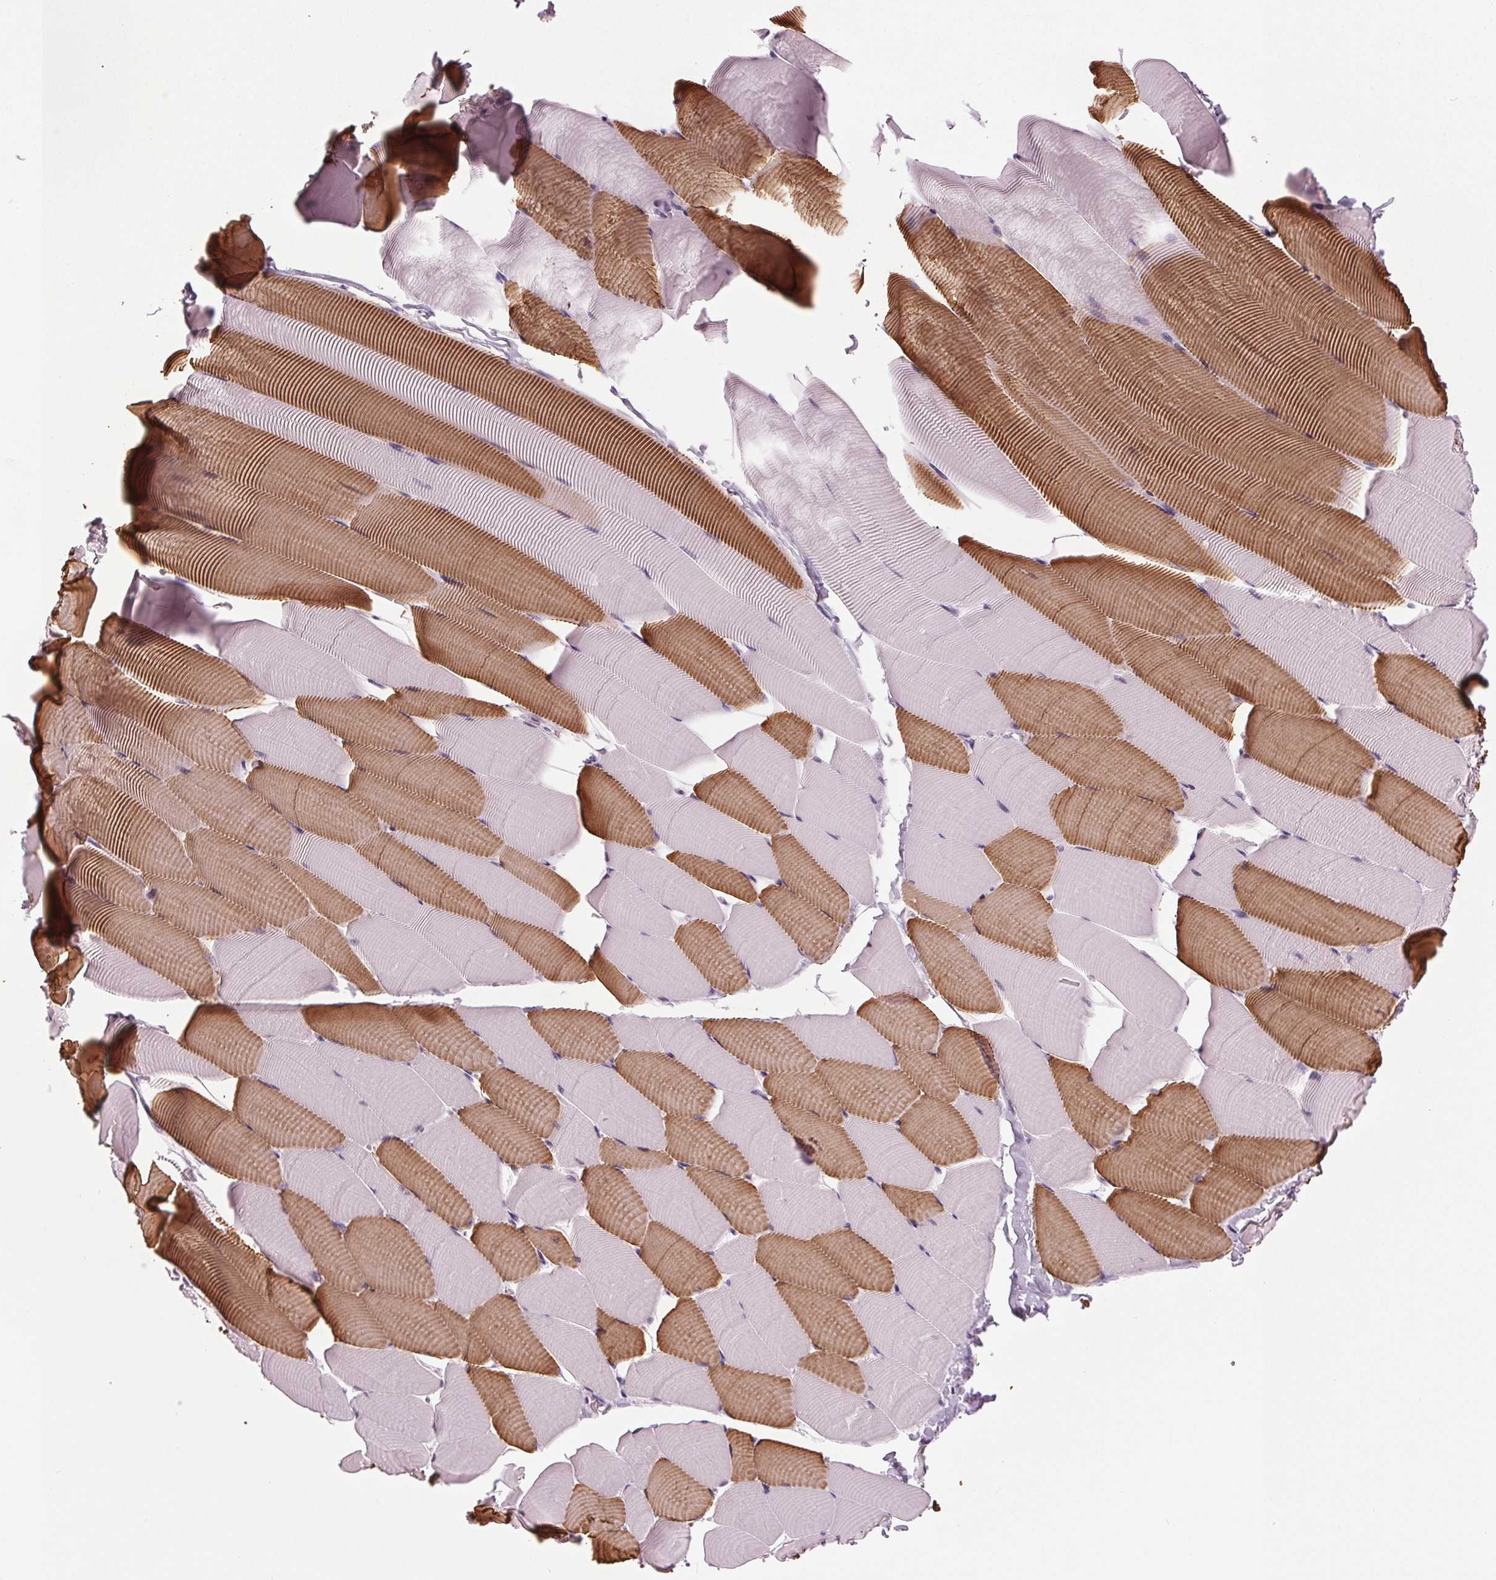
{"staining": {"intensity": "moderate", "quantity": "25%-75%", "location": "cytoplasmic/membranous"}, "tissue": "skeletal muscle", "cell_type": "Myocytes", "image_type": "normal", "snomed": [{"axis": "morphology", "description": "Normal tissue, NOS"}, {"axis": "topography", "description": "Skeletal muscle"}], "caption": "Protein staining of unremarkable skeletal muscle displays moderate cytoplasmic/membranous positivity in approximately 25%-75% of myocytes. (Stains: DAB (3,3'-diaminobenzidine) in brown, nuclei in blue, Microscopy: brightfield microscopy at high magnification).", "gene": "DNAH12", "patient": {"sex": "male", "age": 25}}